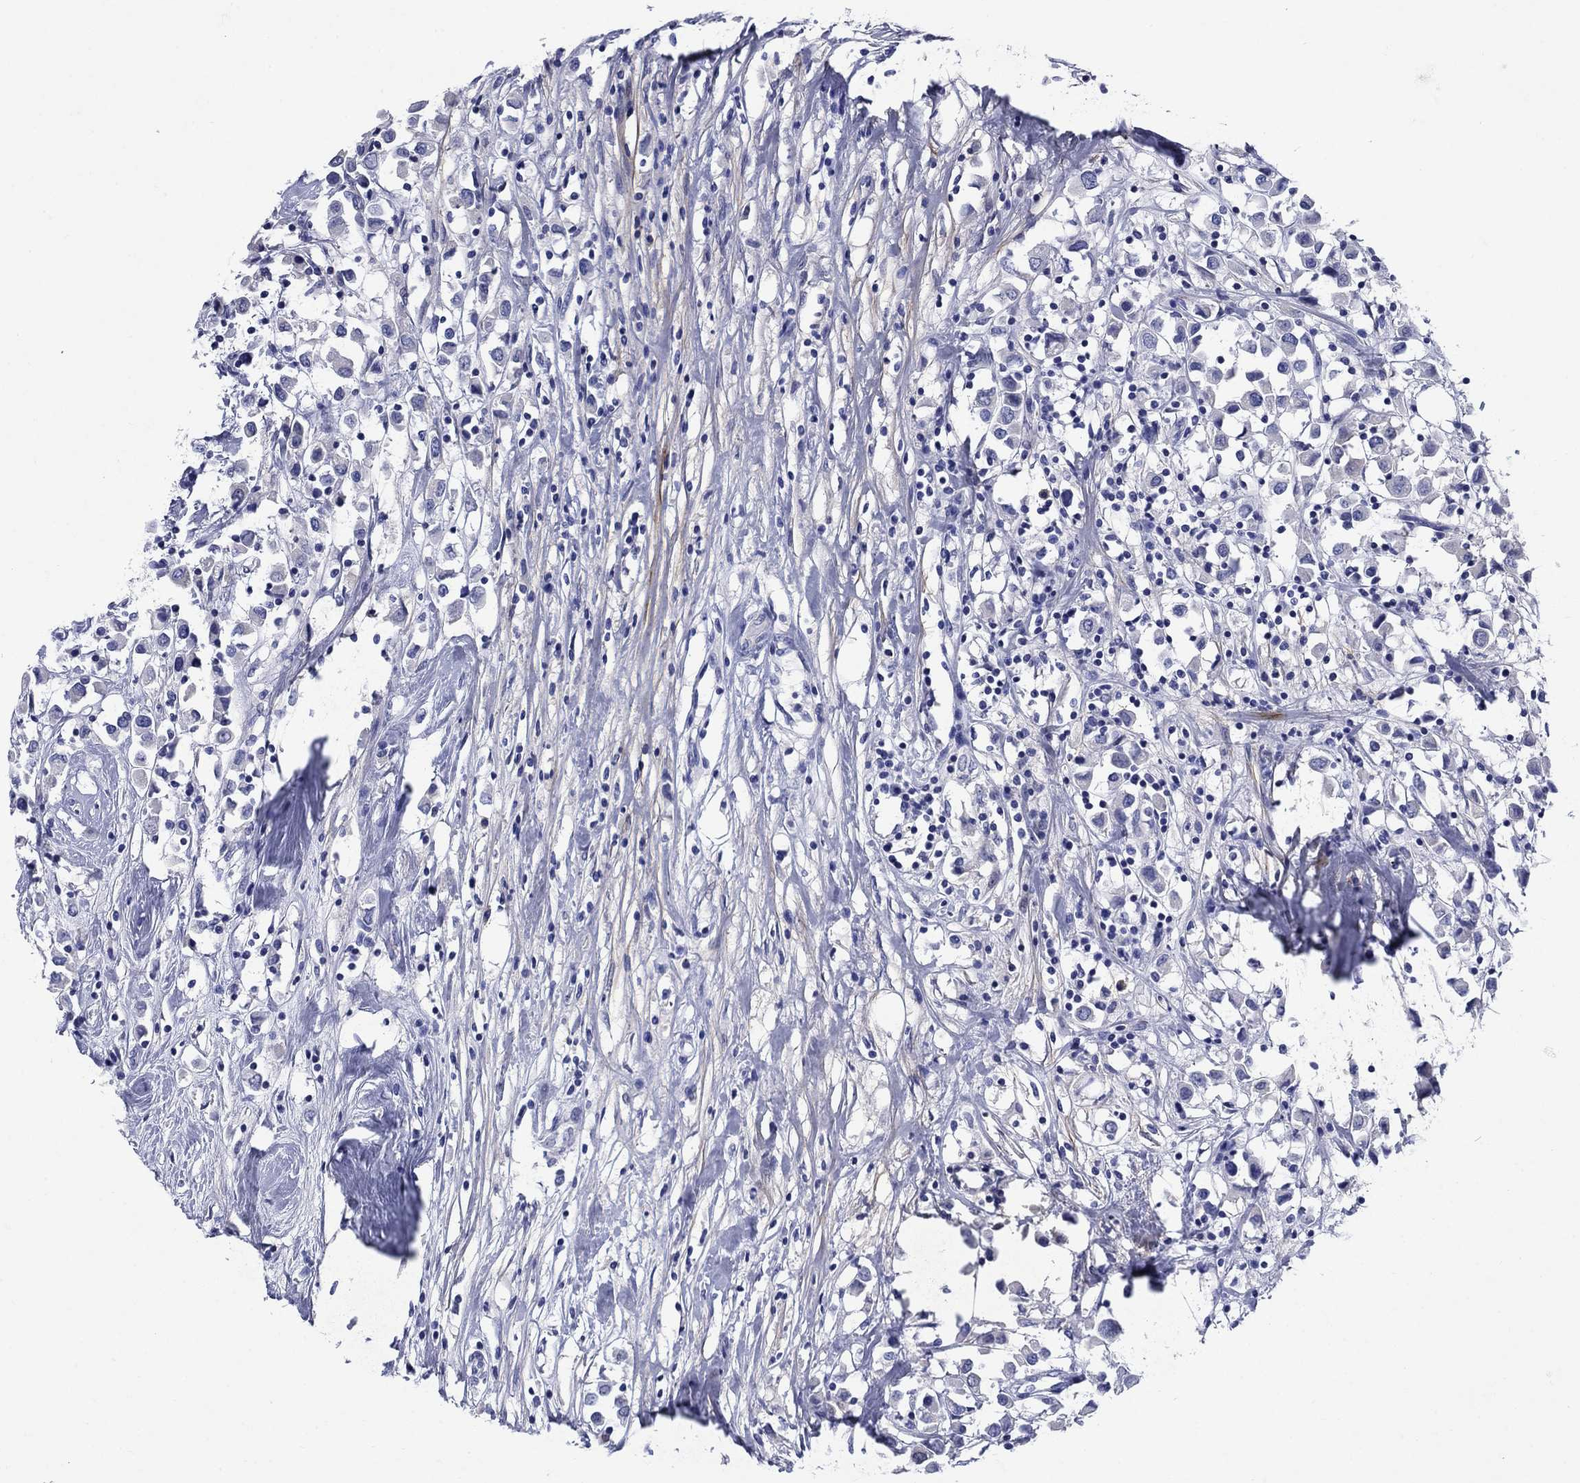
{"staining": {"intensity": "negative", "quantity": "none", "location": "none"}, "tissue": "breast cancer", "cell_type": "Tumor cells", "image_type": "cancer", "snomed": [{"axis": "morphology", "description": "Duct carcinoma"}, {"axis": "topography", "description": "Breast"}], "caption": "High power microscopy image of an immunohistochemistry (IHC) image of breast cancer, revealing no significant expression in tumor cells.", "gene": "SULT2B1", "patient": {"sex": "female", "age": 61}}